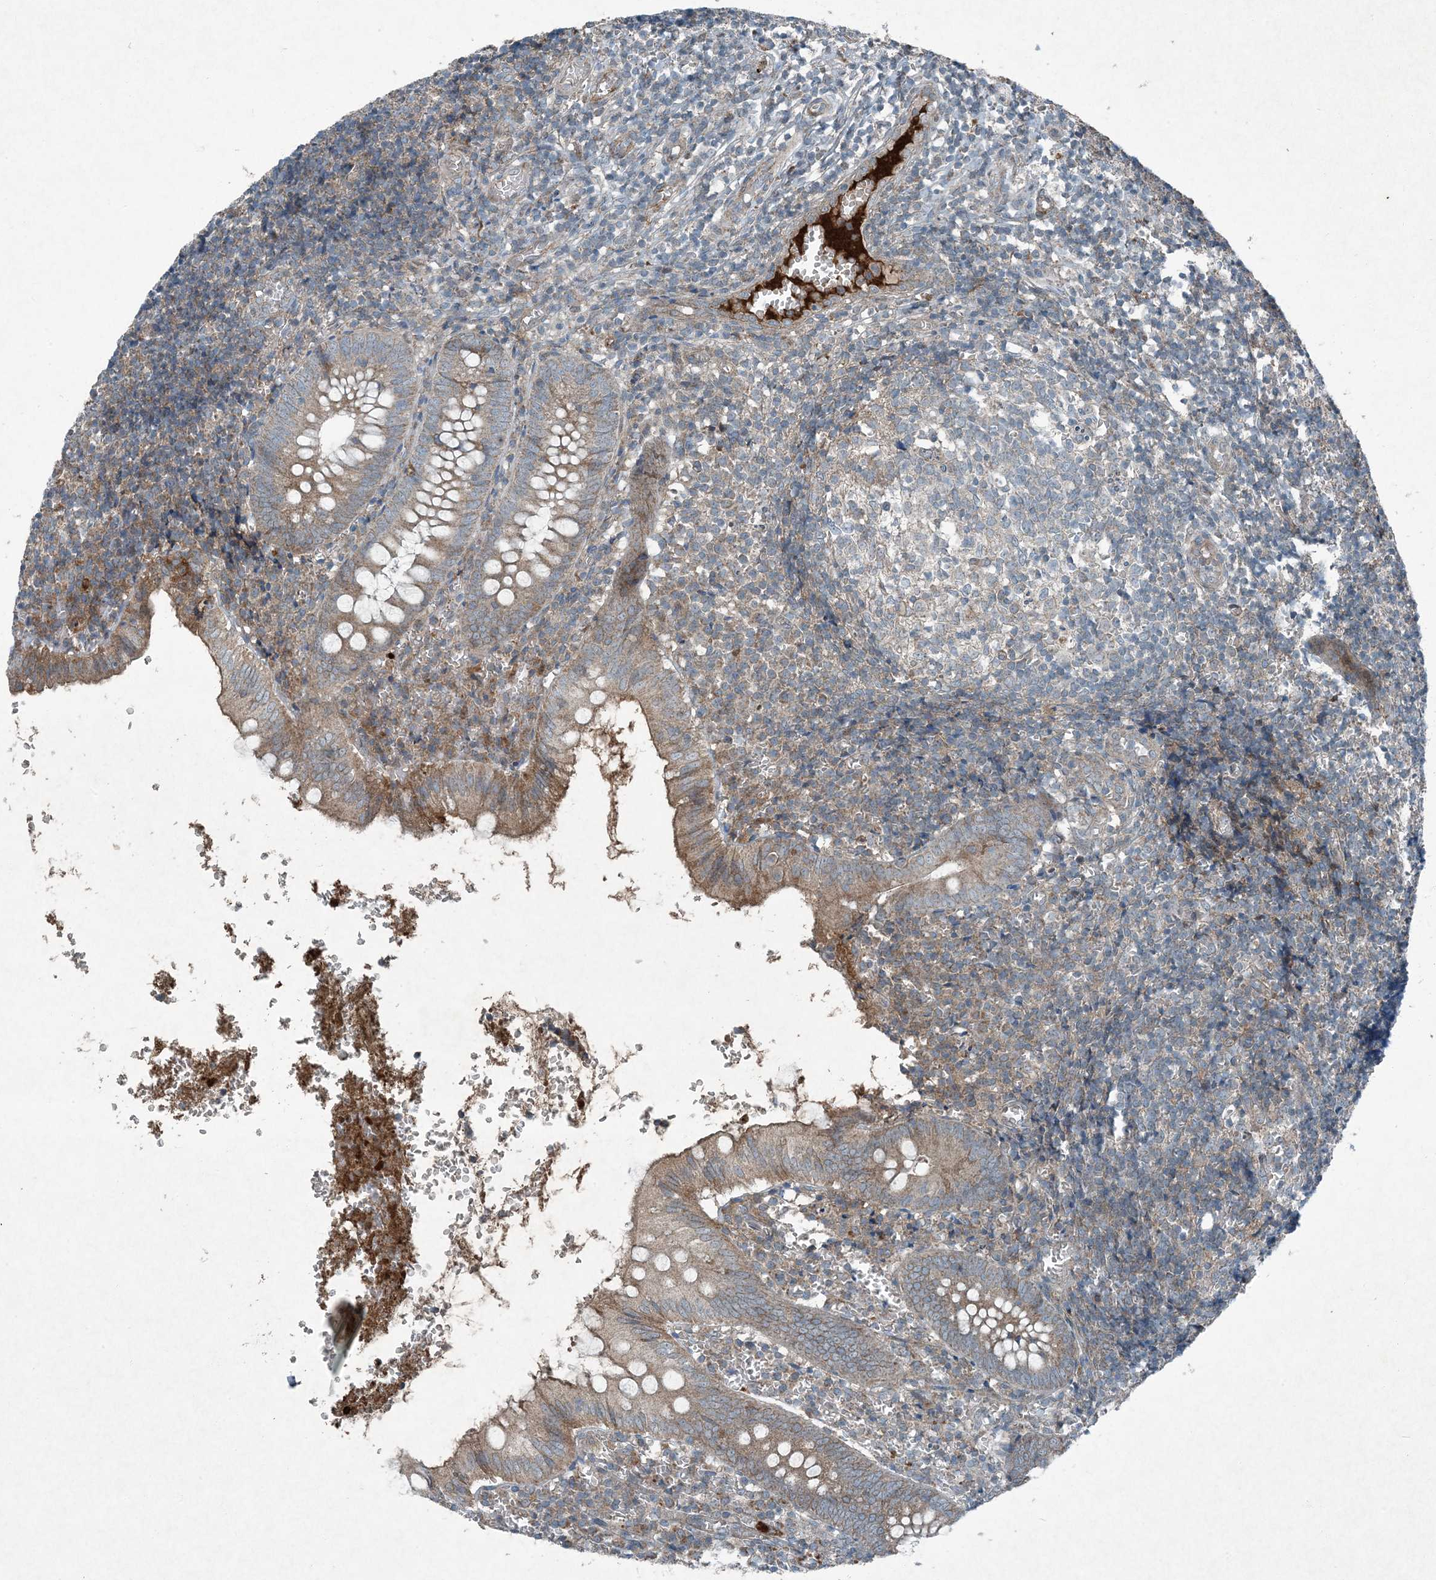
{"staining": {"intensity": "moderate", "quantity": "25%-75%", "location": "cytoplasmic/membranous"}, "tissue": "appendix", "cell_type": "Glandular cells", "image_type": "normal", "snomed": [{"axis": "morphology", "description": "Normal tissue, NOS"}, {"axis": "topography", "description": "Appendix"}], "caption": "Moderate cytoplasmic/membranous protein staining is seen in approximately 25%-75% of glandular cells in appendix. The protein of interest is stained brown, and the nuclei are stained in blue (DAB (3,3'-diaminobenzidine) IHC with brightfield microscopy, high magnification).", "gene": "APOM", "patient": {"sex": "male", "age": 8}}